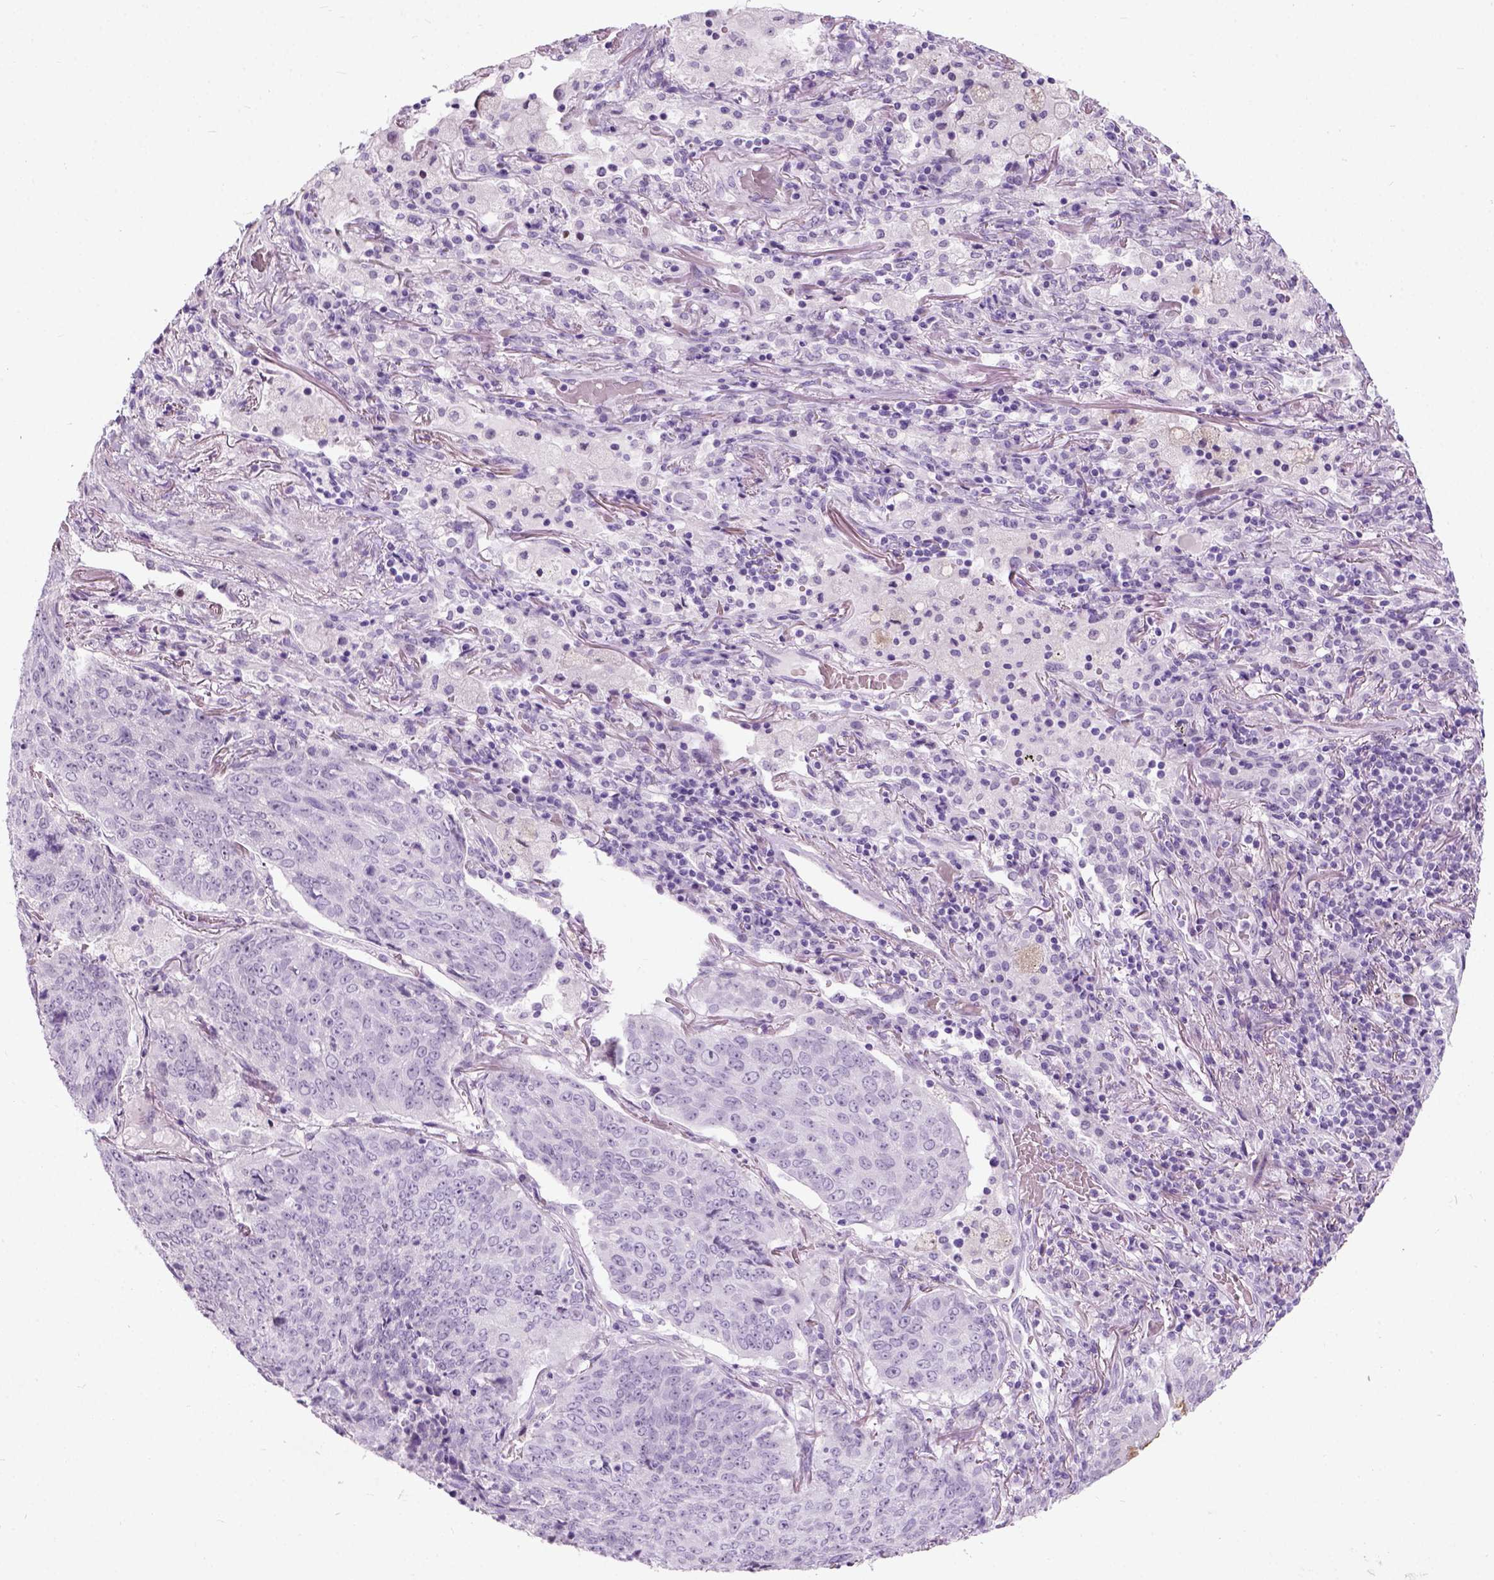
{"staining": {"intensity": "negative", "quantity": "none", "location": "none"}, "tissue": "lung cancer", "cell_type": "Tumor cells", "image_type": "cancer", "snomed": [{"axis": "morphology", "description": "Normal tissue, NOS"}, {"axis": "morphology", "description": "Squamous cell carcinoma, NOS"}, {"axis": "topography", "description": "Bronchus"}, {"axis": "topography", "description": "Lung"}], "caption": "A photomicrograph of human squamous cell carcinoma (lung) is negative for staining in tumor cells.", "gene": "AXDND1", "patient": {"sex": "male", "age": 64}}